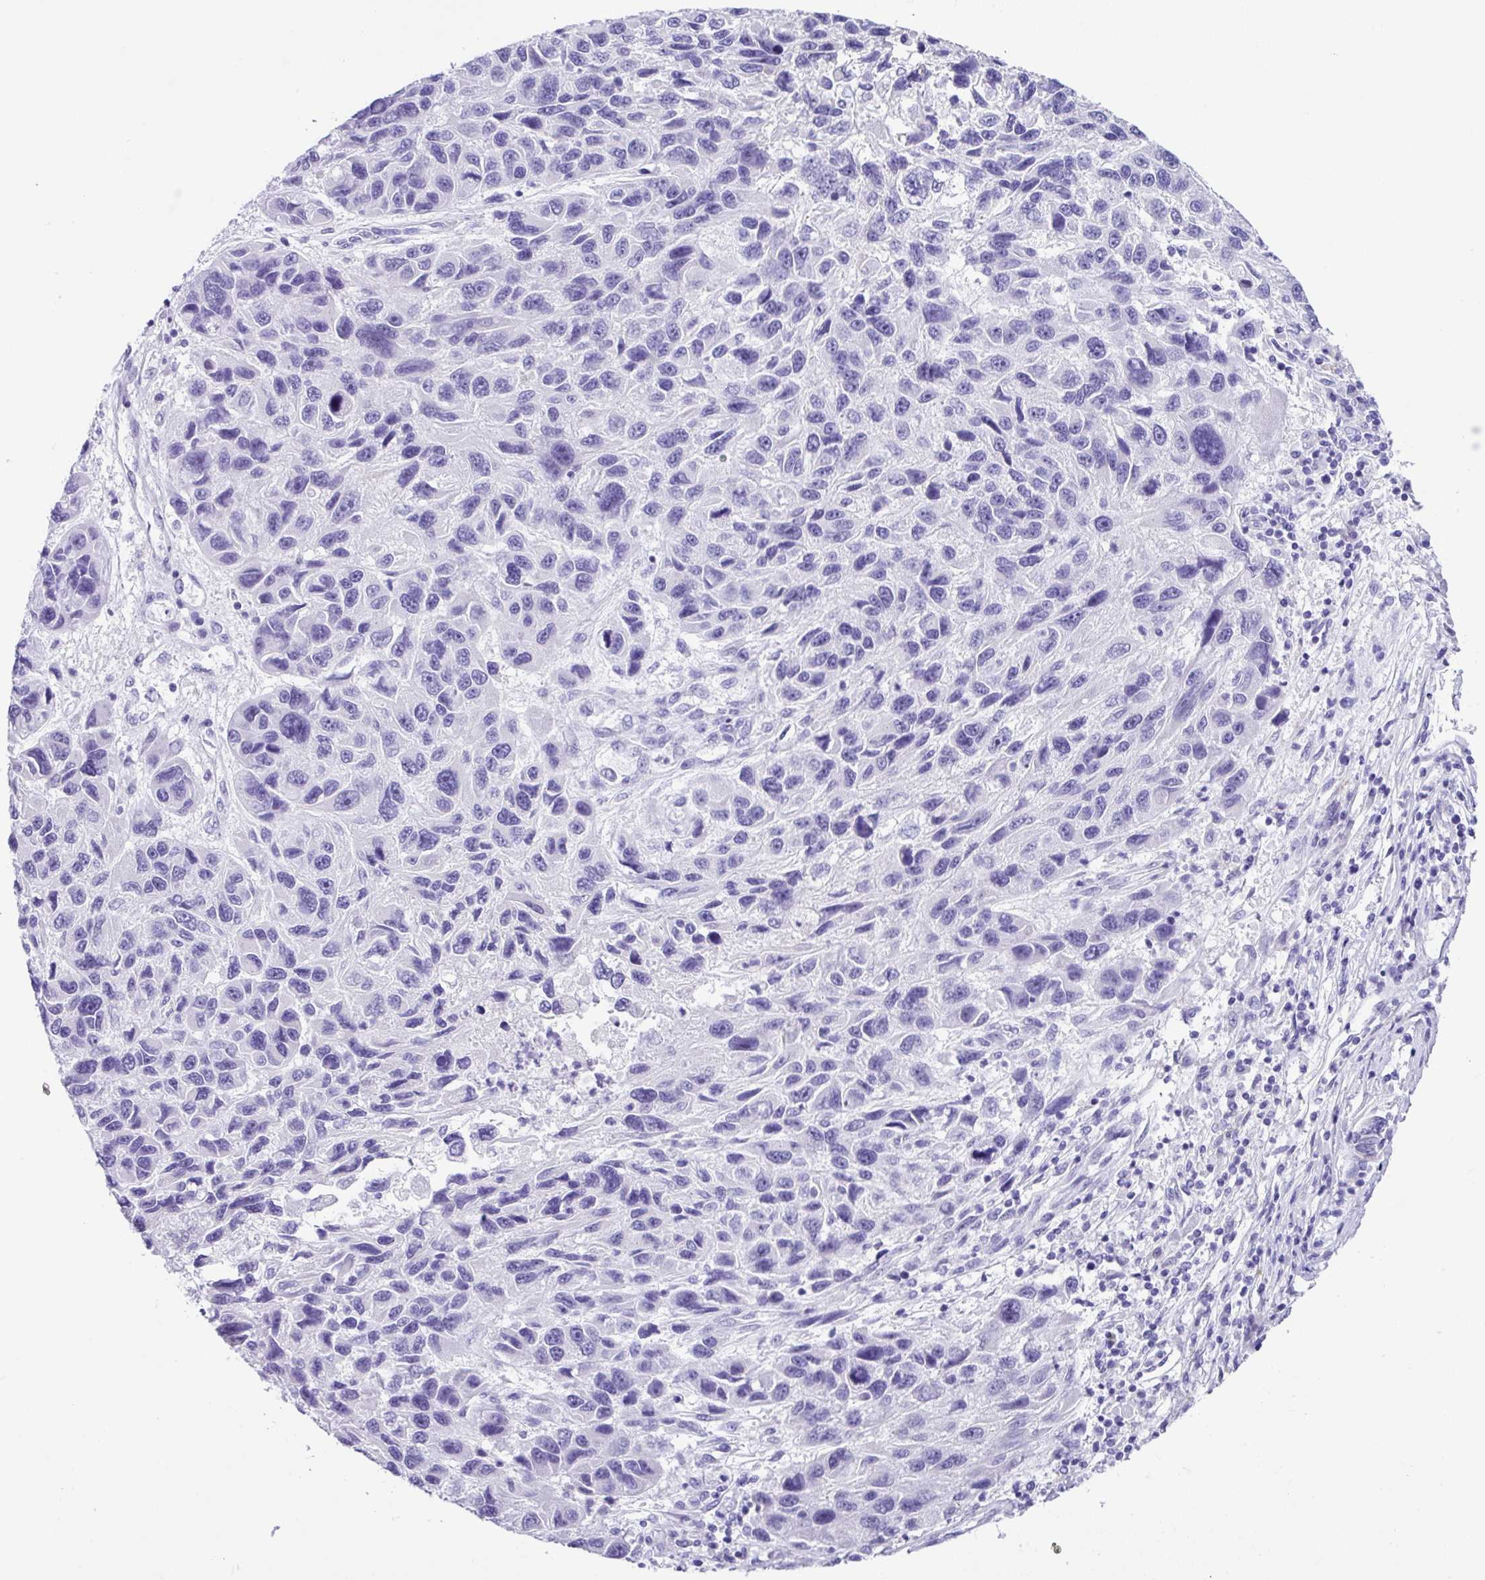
{"staining": {"intensity": "negative", "quantity": "none", "location": "none"}, "tissue": "melanoma", "cell_type": "Tumor cells", "image_type": "cancer", "snomed": [{"axis": "morphology", "description": "Malignant melanoma, NOS"}, {"axis": "topography", "description": "Skin"}], "caption": "Immunohistochemistry (IHC) photomicrograph of human malignant melanoma stained for a protein (brown), which exhibits no staining in tumor cells.", "gene": "ZG16", "patient": {"sex": "male", "age": 53}}